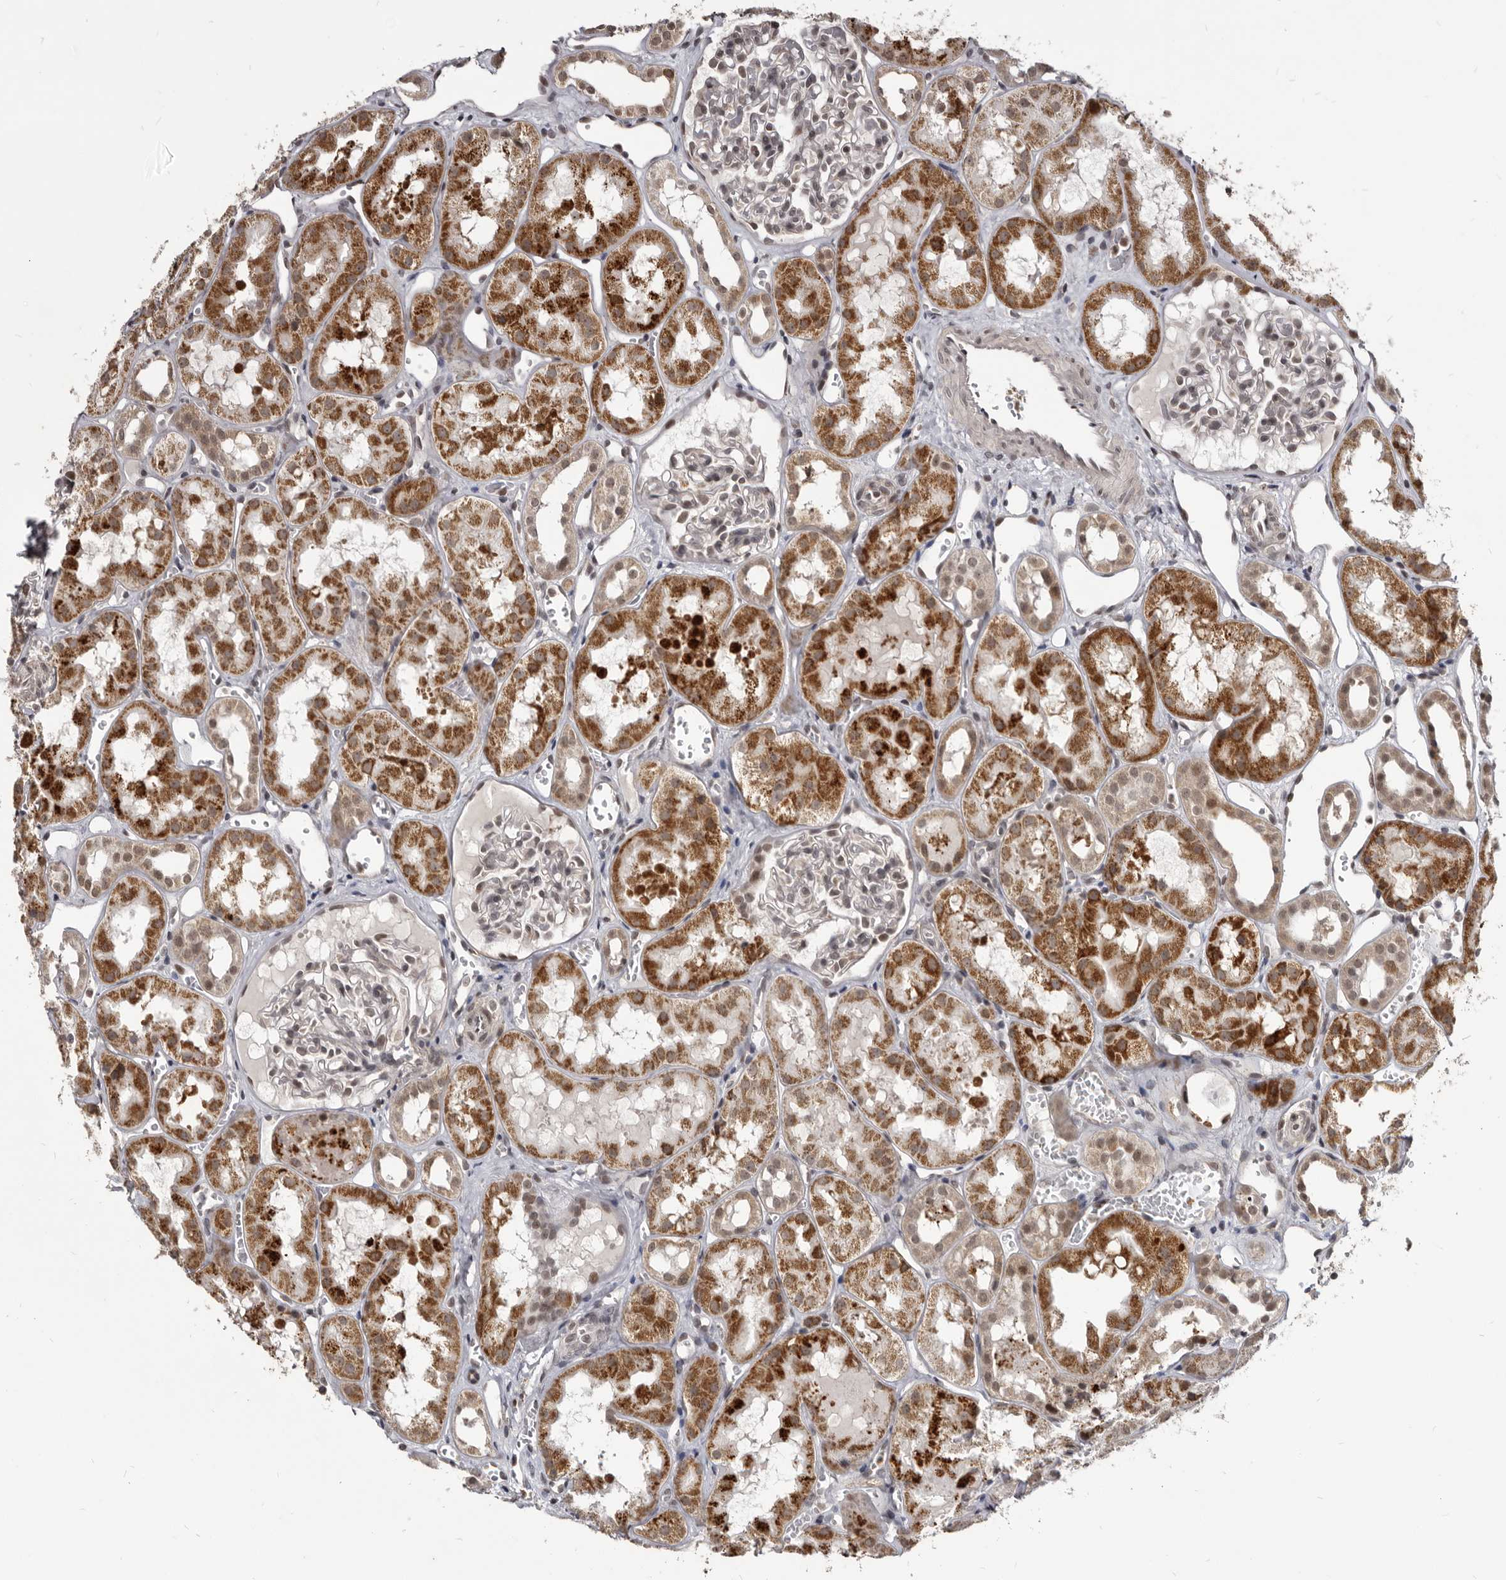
{"staining": {"intensity": "negative", "quantity": "none", "location": "none"}, "tissue": "kidney", "cell_type": "Cells in glomeruli", "image_type": "normal", "snomed": [{"axis": "morphology", "description": "Normal tissue, NOS"}, {"axis": "topography", "description": "Kidney"}], "caption": "DAB immunohistochemical staining of benign kidney demonstrates no significant expression in cells in glomeruli.", "gene": "THUMPD1", "patient": {"sex": "male", "age": 16}}